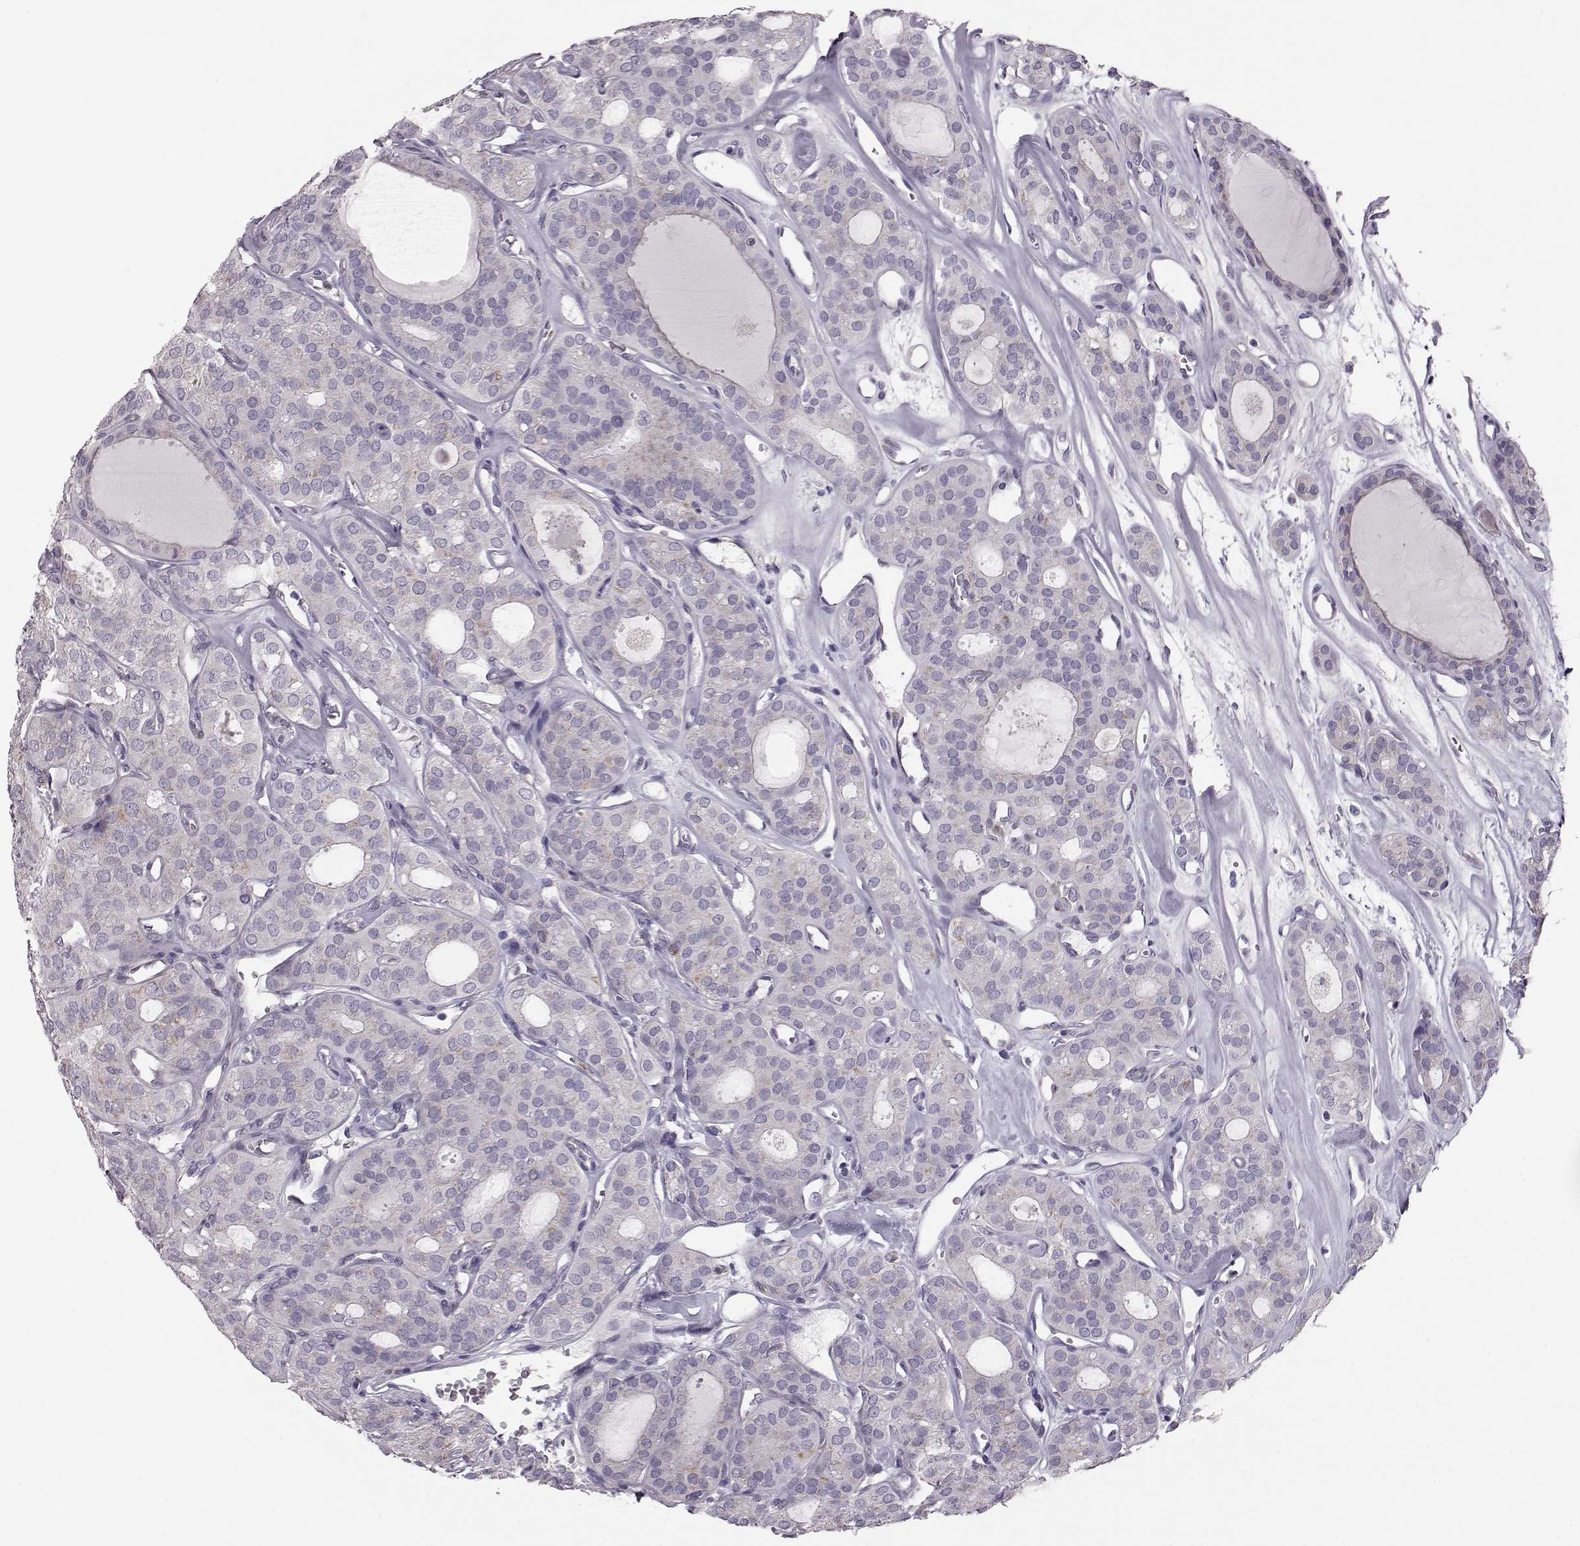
{"staining": {"intensity": "negative", "quantity": "none", "location": "none"}, "tissue": "thyroid cancer", "cell_type": "Tumor cells", "image_type": "cancer", "snomed": [{"axis": "morphology", "description": "Follicular adenoma carcinoma, NOS"}, {"axis": "topography", "description": "Thyroid gland"}], "caption": "The image shows no staining of tumor cells in thyroid cancer (follicular adenoma carcinoma).", "gene": "ELOVL5", "patient": {"sex": "male", "age": 75}}